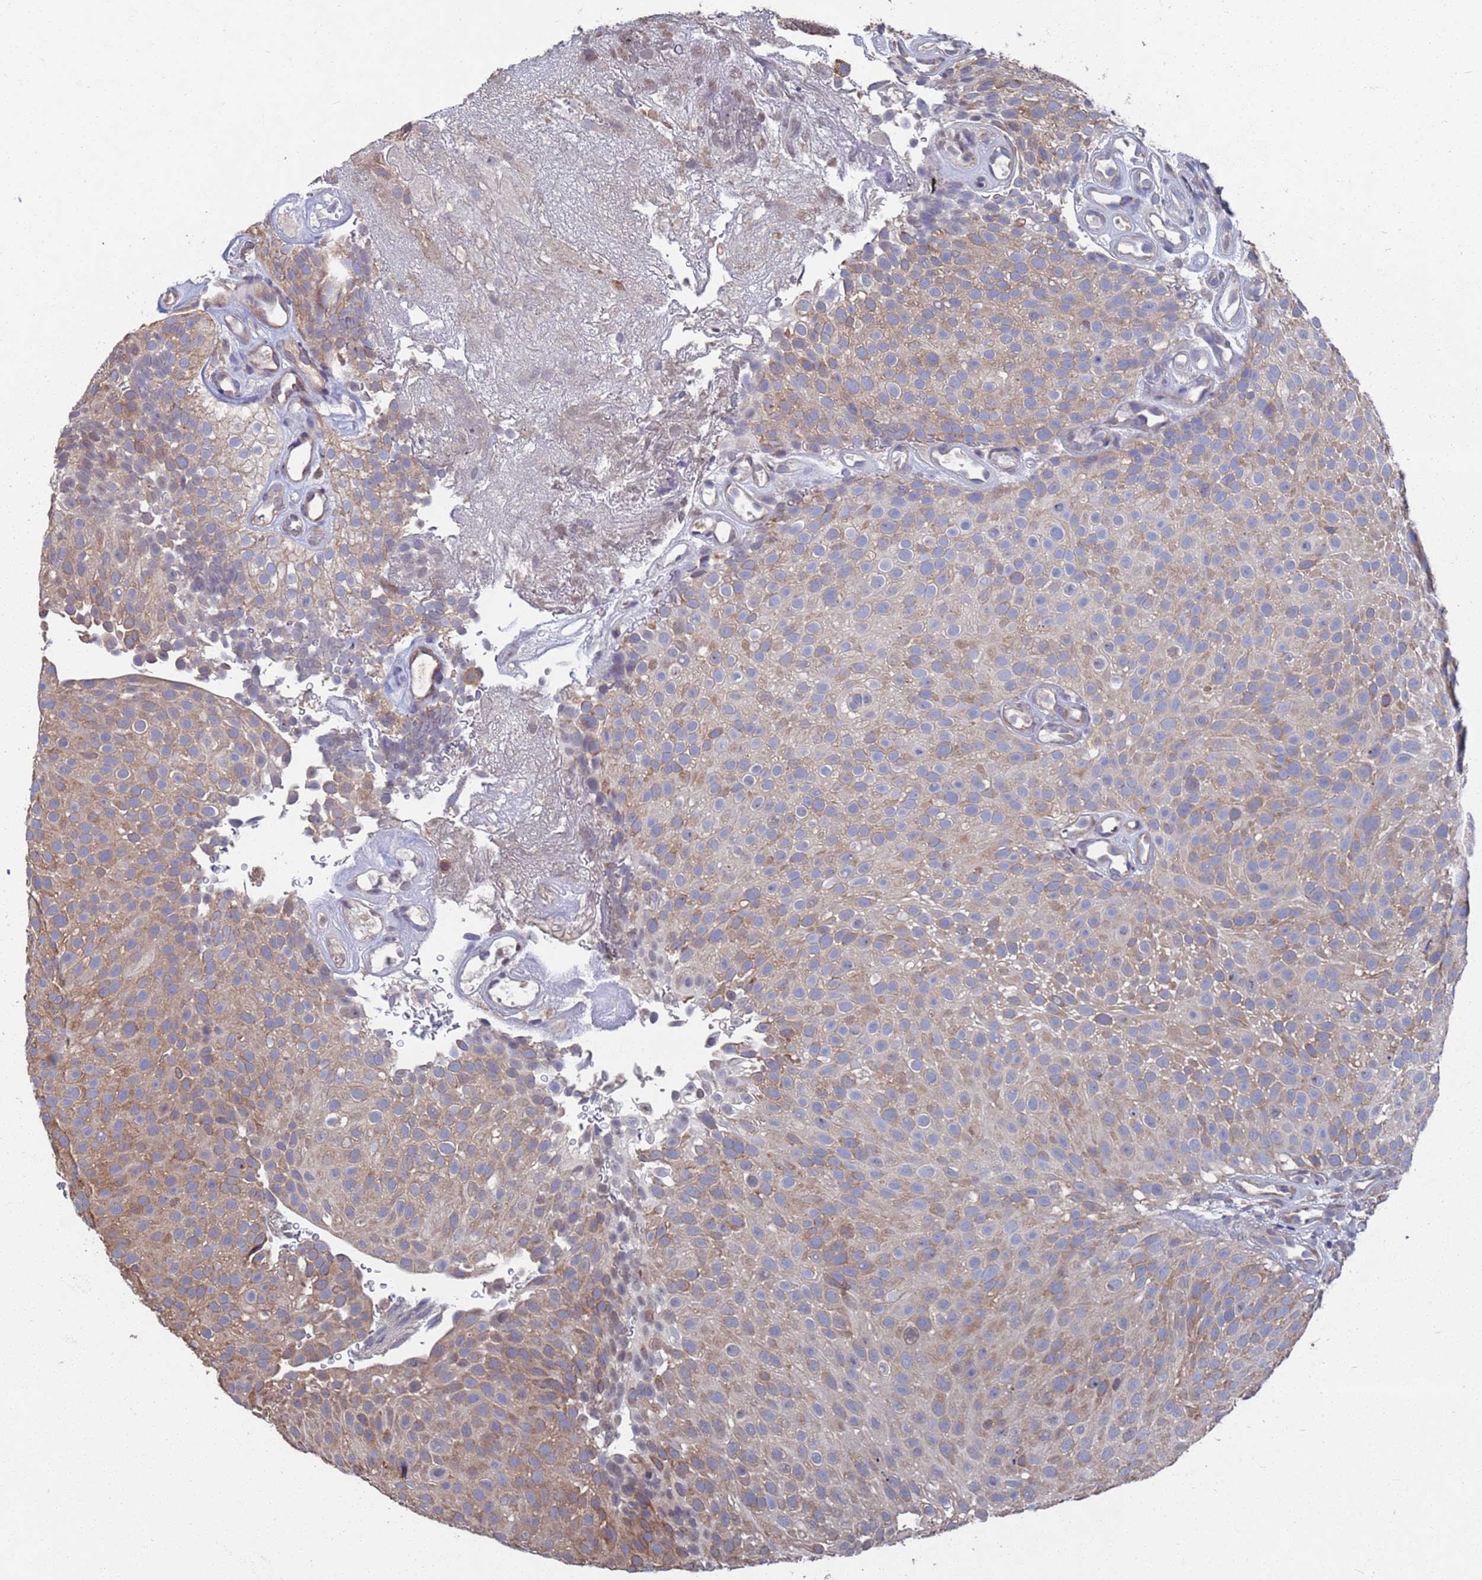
{"staining": {"intensity": "moderate", "quantity": "25%-75%", "location": "cytoplasmic/membranous"}, "tissue": "urothelial cancer", "cell_type": "Tumor cells", "image_type": "cancer", "snomed": [{"axis": "morphology", "description": "Urothelial carcinoma, Low grade"}, {"axis": "topography", "description": "Urinary bladder"}], "caption": "Urothelial cancer tissue exhibits moderate cytoplasmic/membranous expression in about 25%-75% of tumor cells, visualized by immunohistochemistry.", "gene": "CFAP119", "patient": {"sex": "male", "age": 78}}